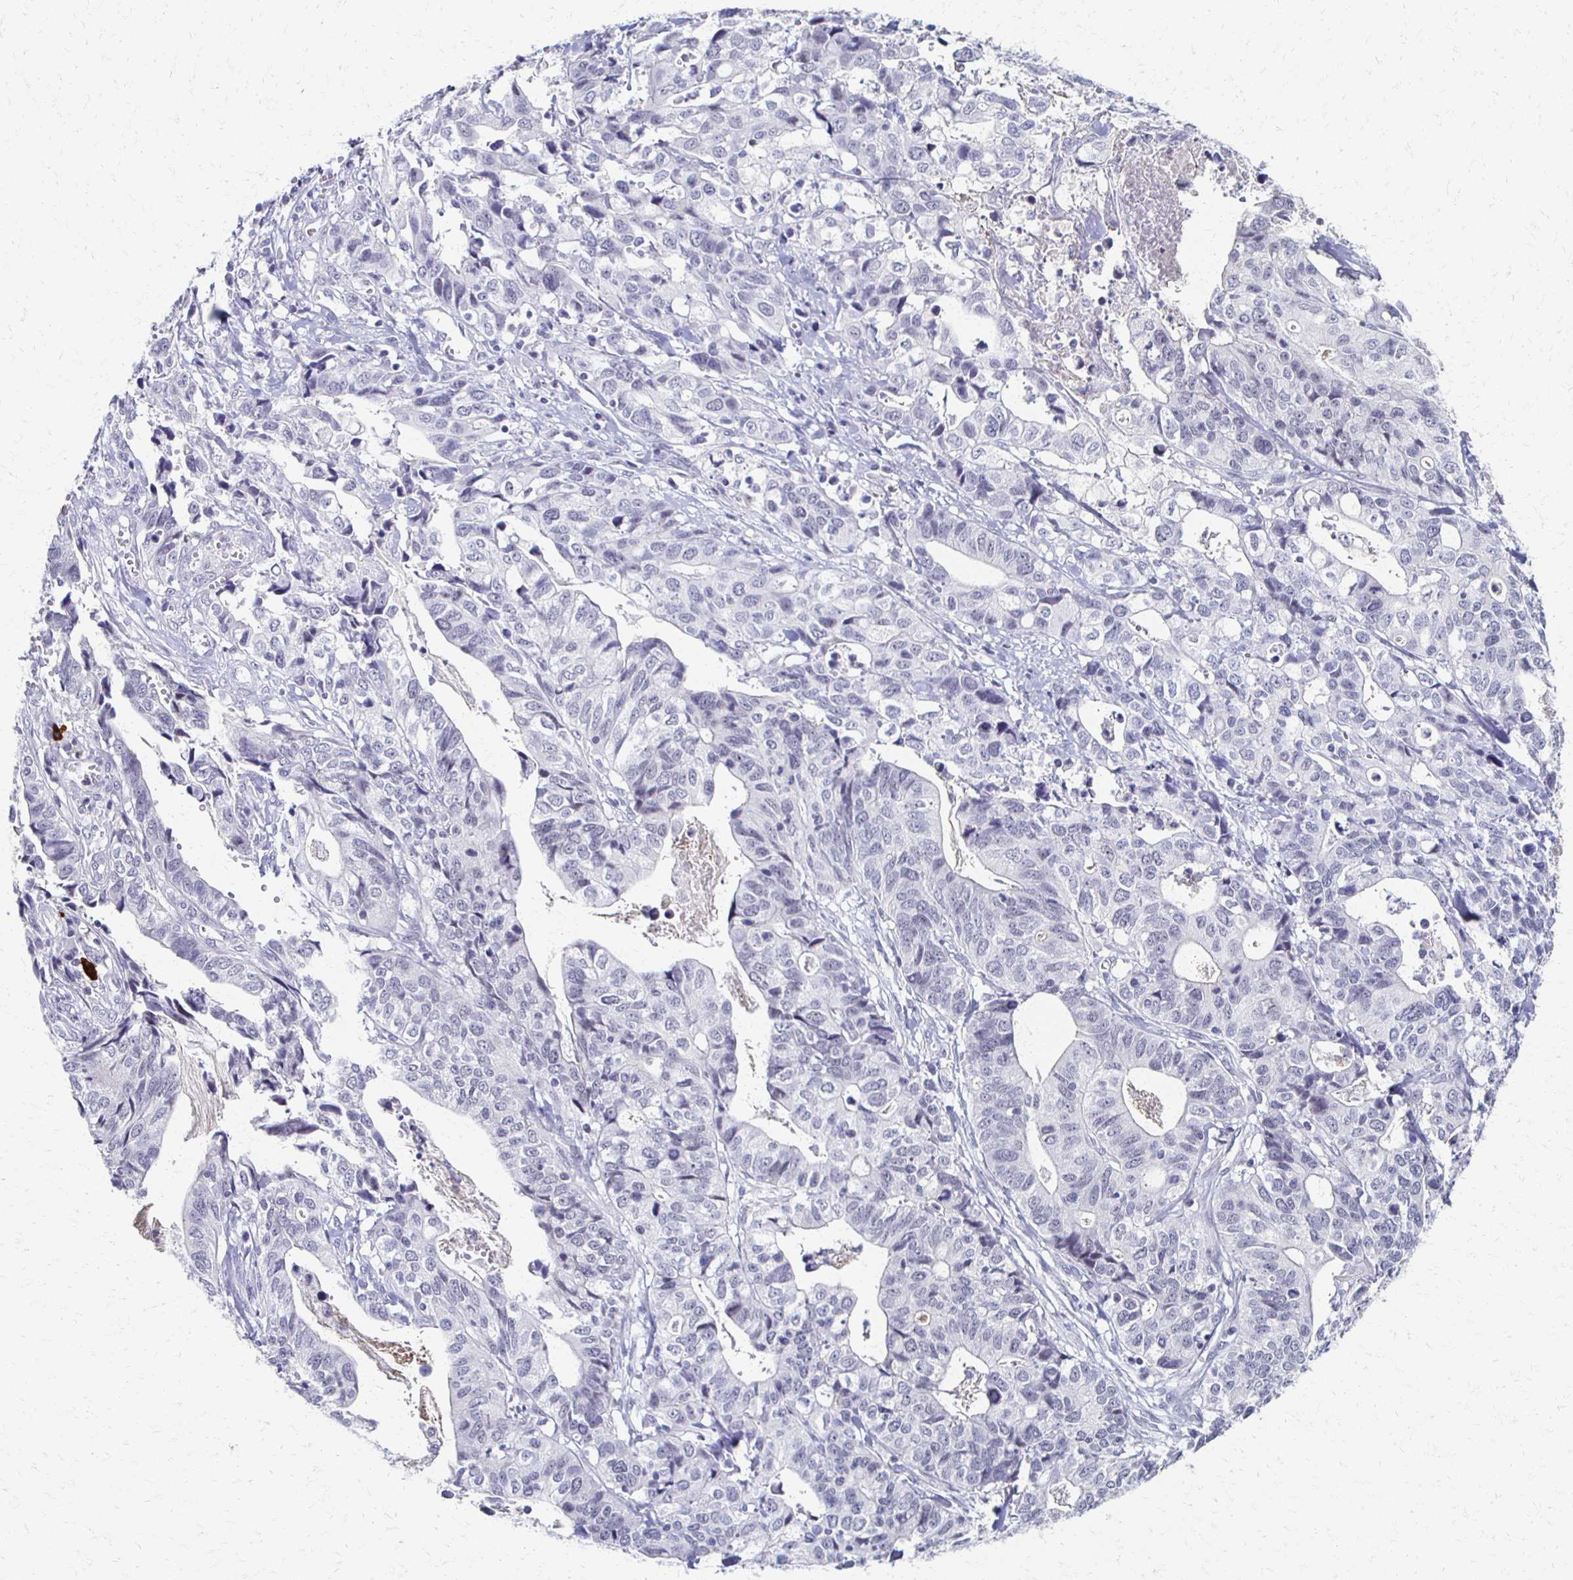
{"staining": {"intensity": "negative", "quantity": "none", "location": "none"}, "tissue": "stomach cancer", "cell_type": "Tumor cells", "image_type": "cancer", "snomed": [{"axis": "morphology", "description": "Adenocarcinoma, NOS"}, {"axis": "topography", "description": "Stomach, upper"}], "caption": "This is an IHC photomicrograph of human stomach cancer. There is no positivity in tumor cells.", "gene": "CXCR2", "patient": {"sex": "female", "age": 67}}